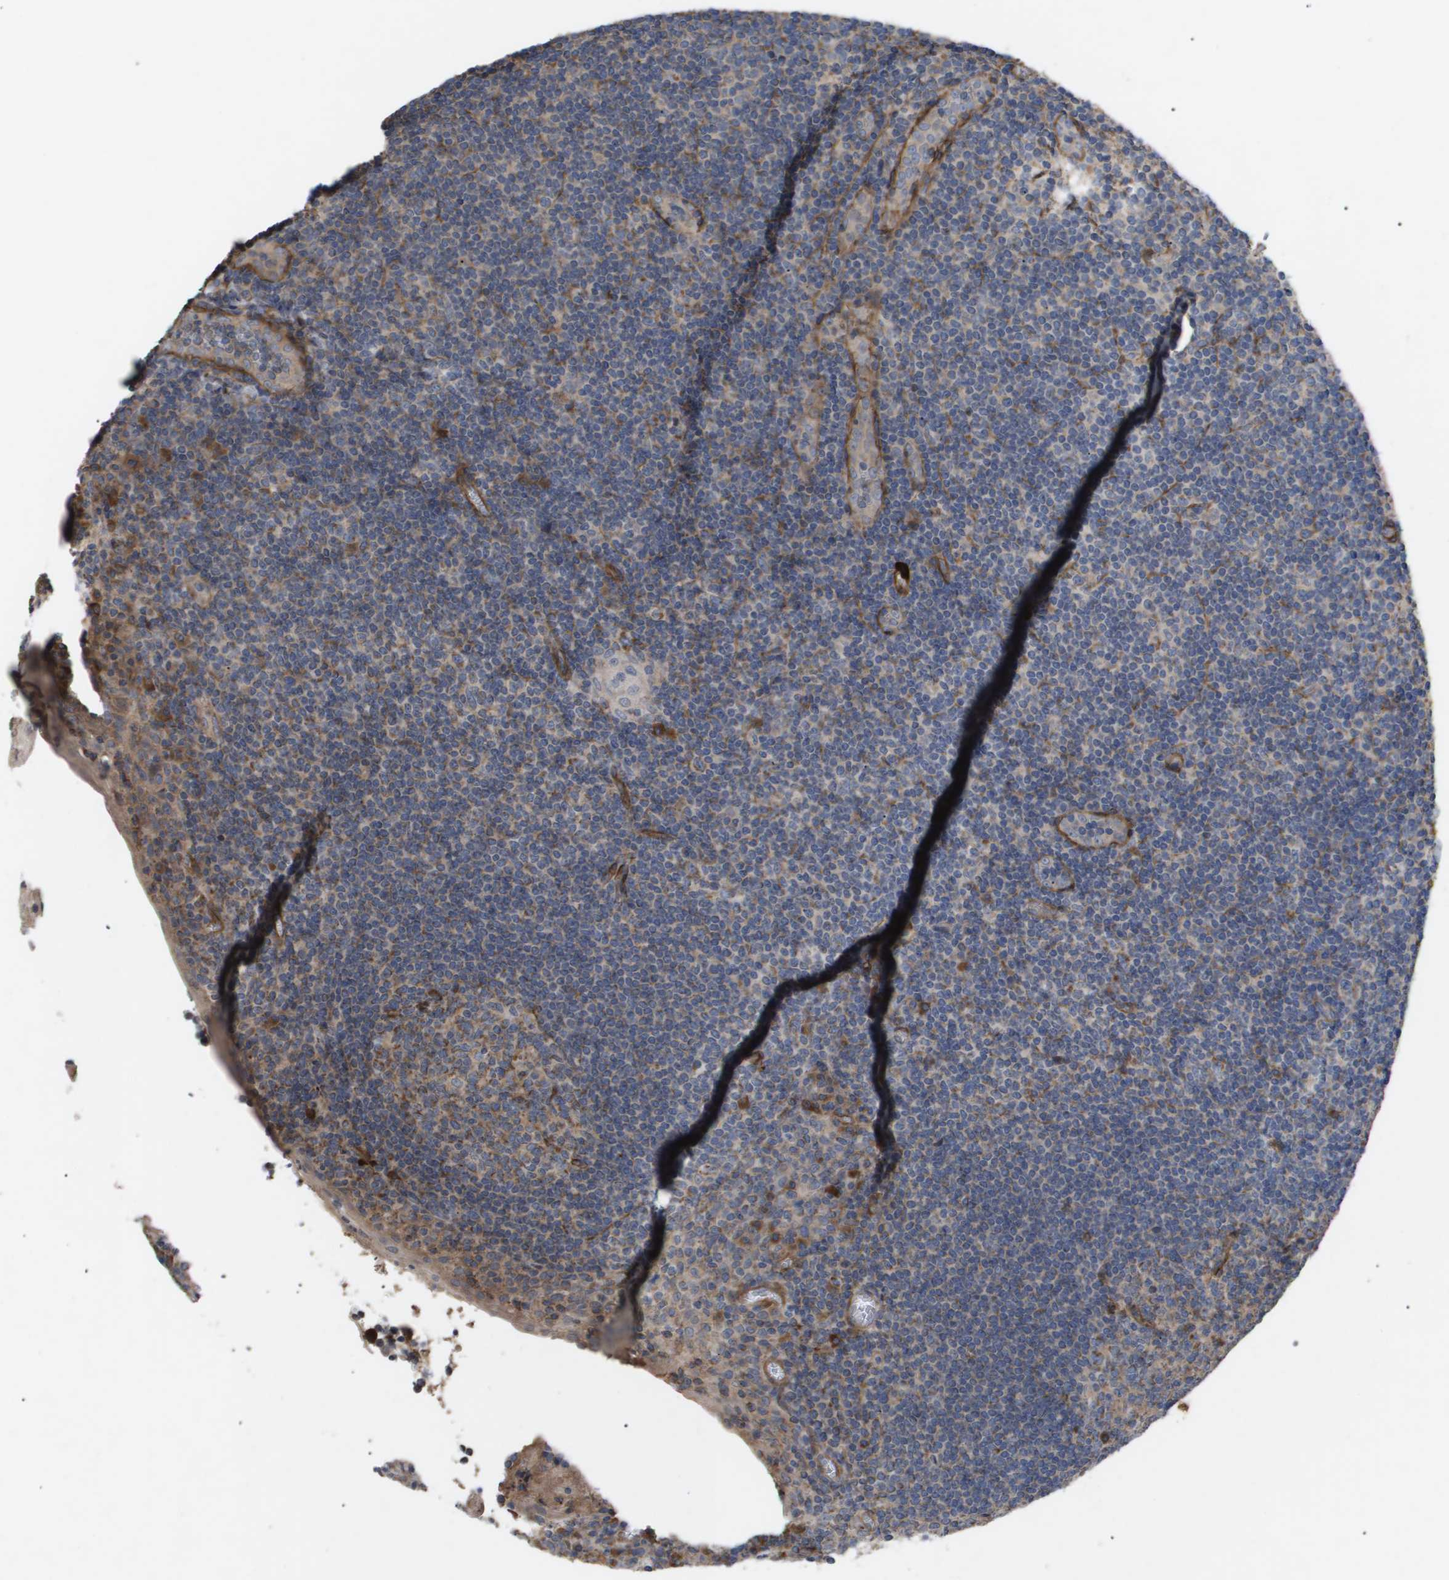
{"staining": {"intensity": "moderate", "quantity": ">75%", "location": "cytoplasmic/membranous"}, "tissue": "tonsil", "cell_type": "Germinal center cells", "image_type": "normal", "snomed": [{"axis": "morphology", "description": "Normal tissue, NOS"}, {"axis": "topography", "description": "Tonsil"}], "caption": "IHC staining of unremarkable tonsil, which shows medium levels of moderate cytoplasmic/membranous positivity in about >75% of germinal center cells indicating moderate cytoplasmic/membranous protein positivity. The staining was performed using DAB (brown) for protein detection and nuclei were counterstained in hematoxylin (blue).", "gene": "TNS1", "patient": {"sex": "male", "age": 37}}